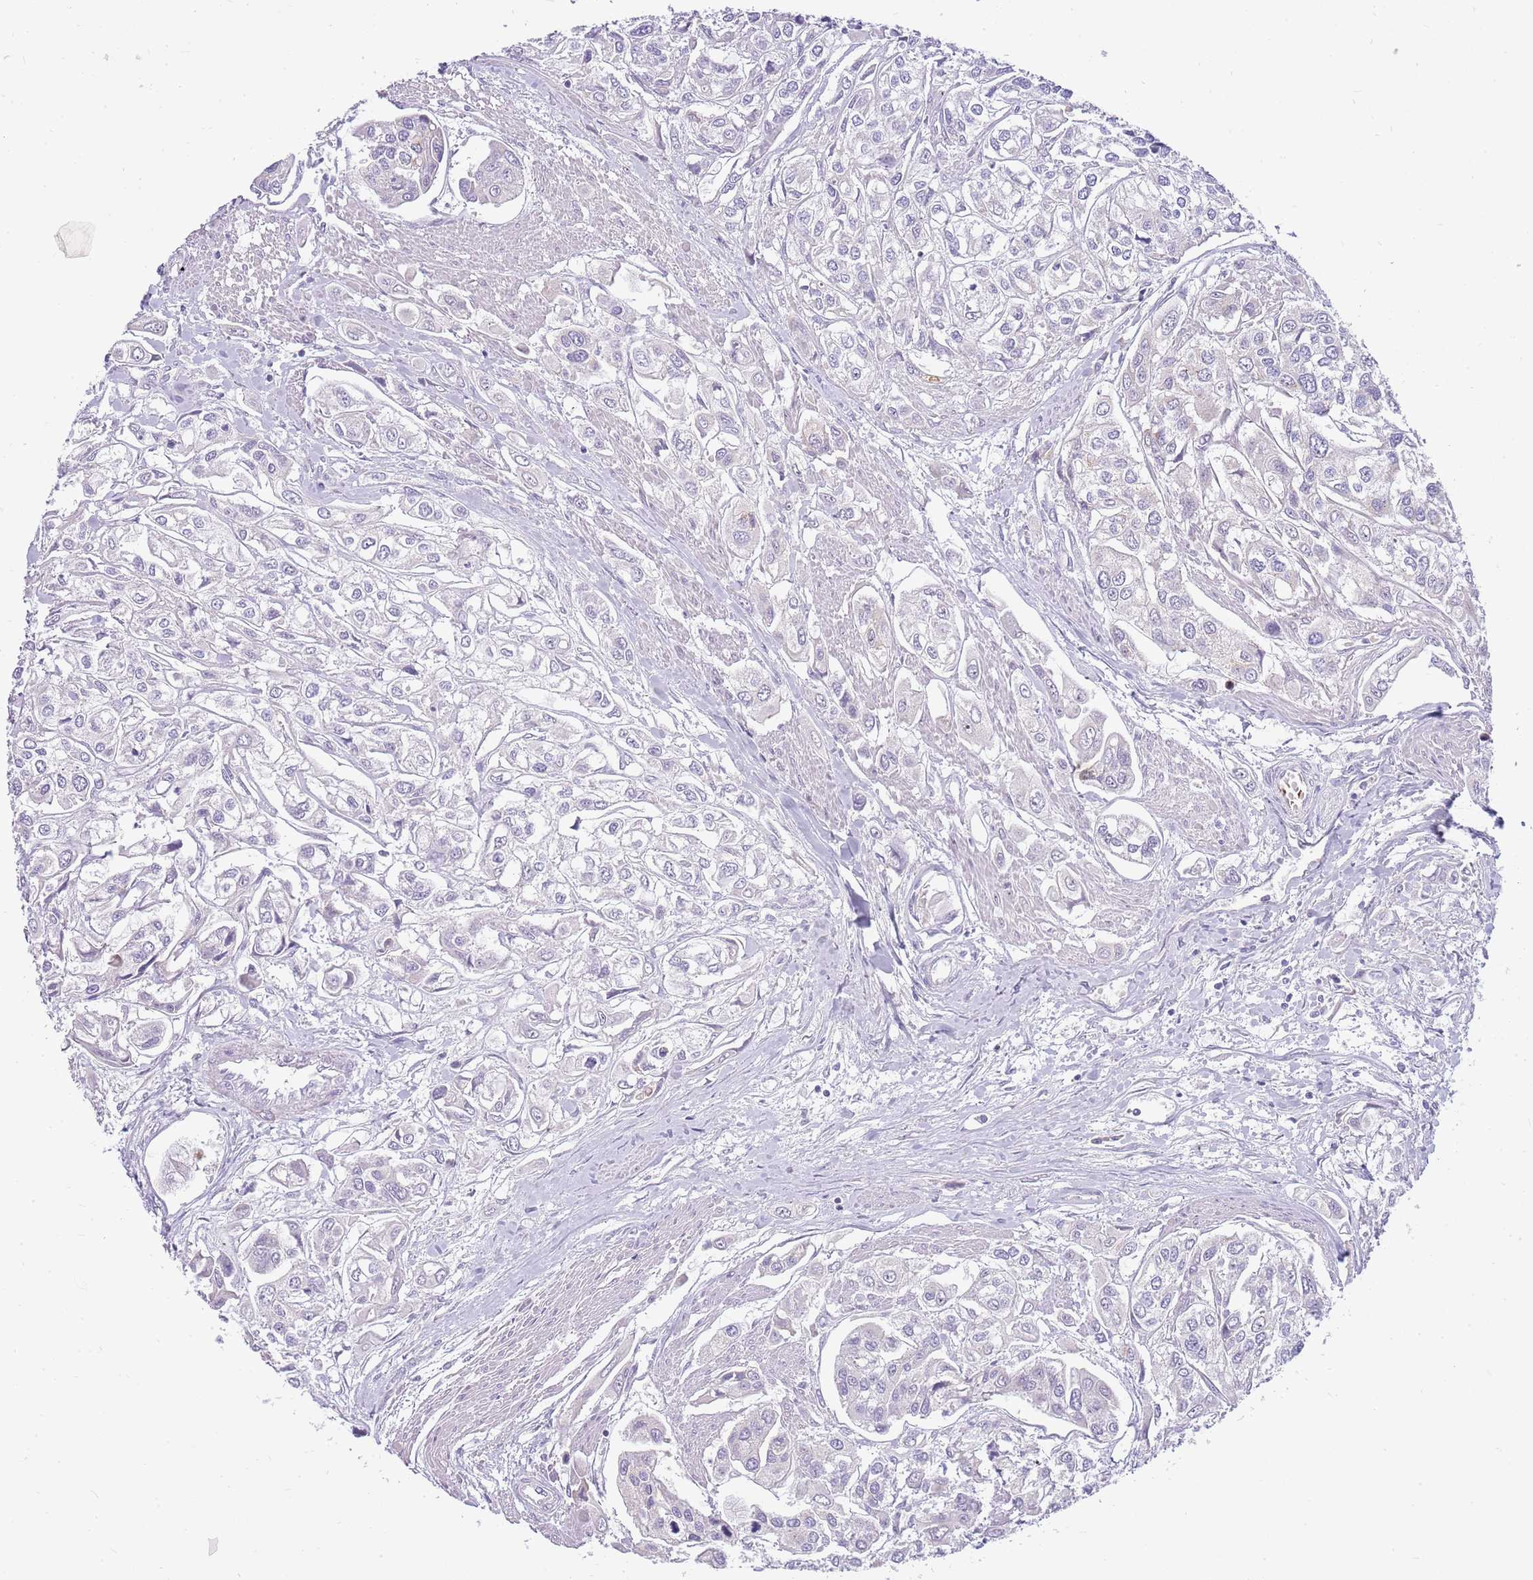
{"staining": {"intensity": "negative", "quantity": "none", "location": "none"}, "tissue": "urothelial cancer", "cell_type": "Tumor cells", "image_type": "cancer", "snomed": [{"axis": "morphology", "description": "Urothelial carcinoma, High grade"}, {"axis": "topography", "description": "Urinary bladder"}], "caption": "Tumor cells show no significant staining in urothelial cancer.", "gene": "DNAJA3", "patient": {"sex": "male", "age": 67}}